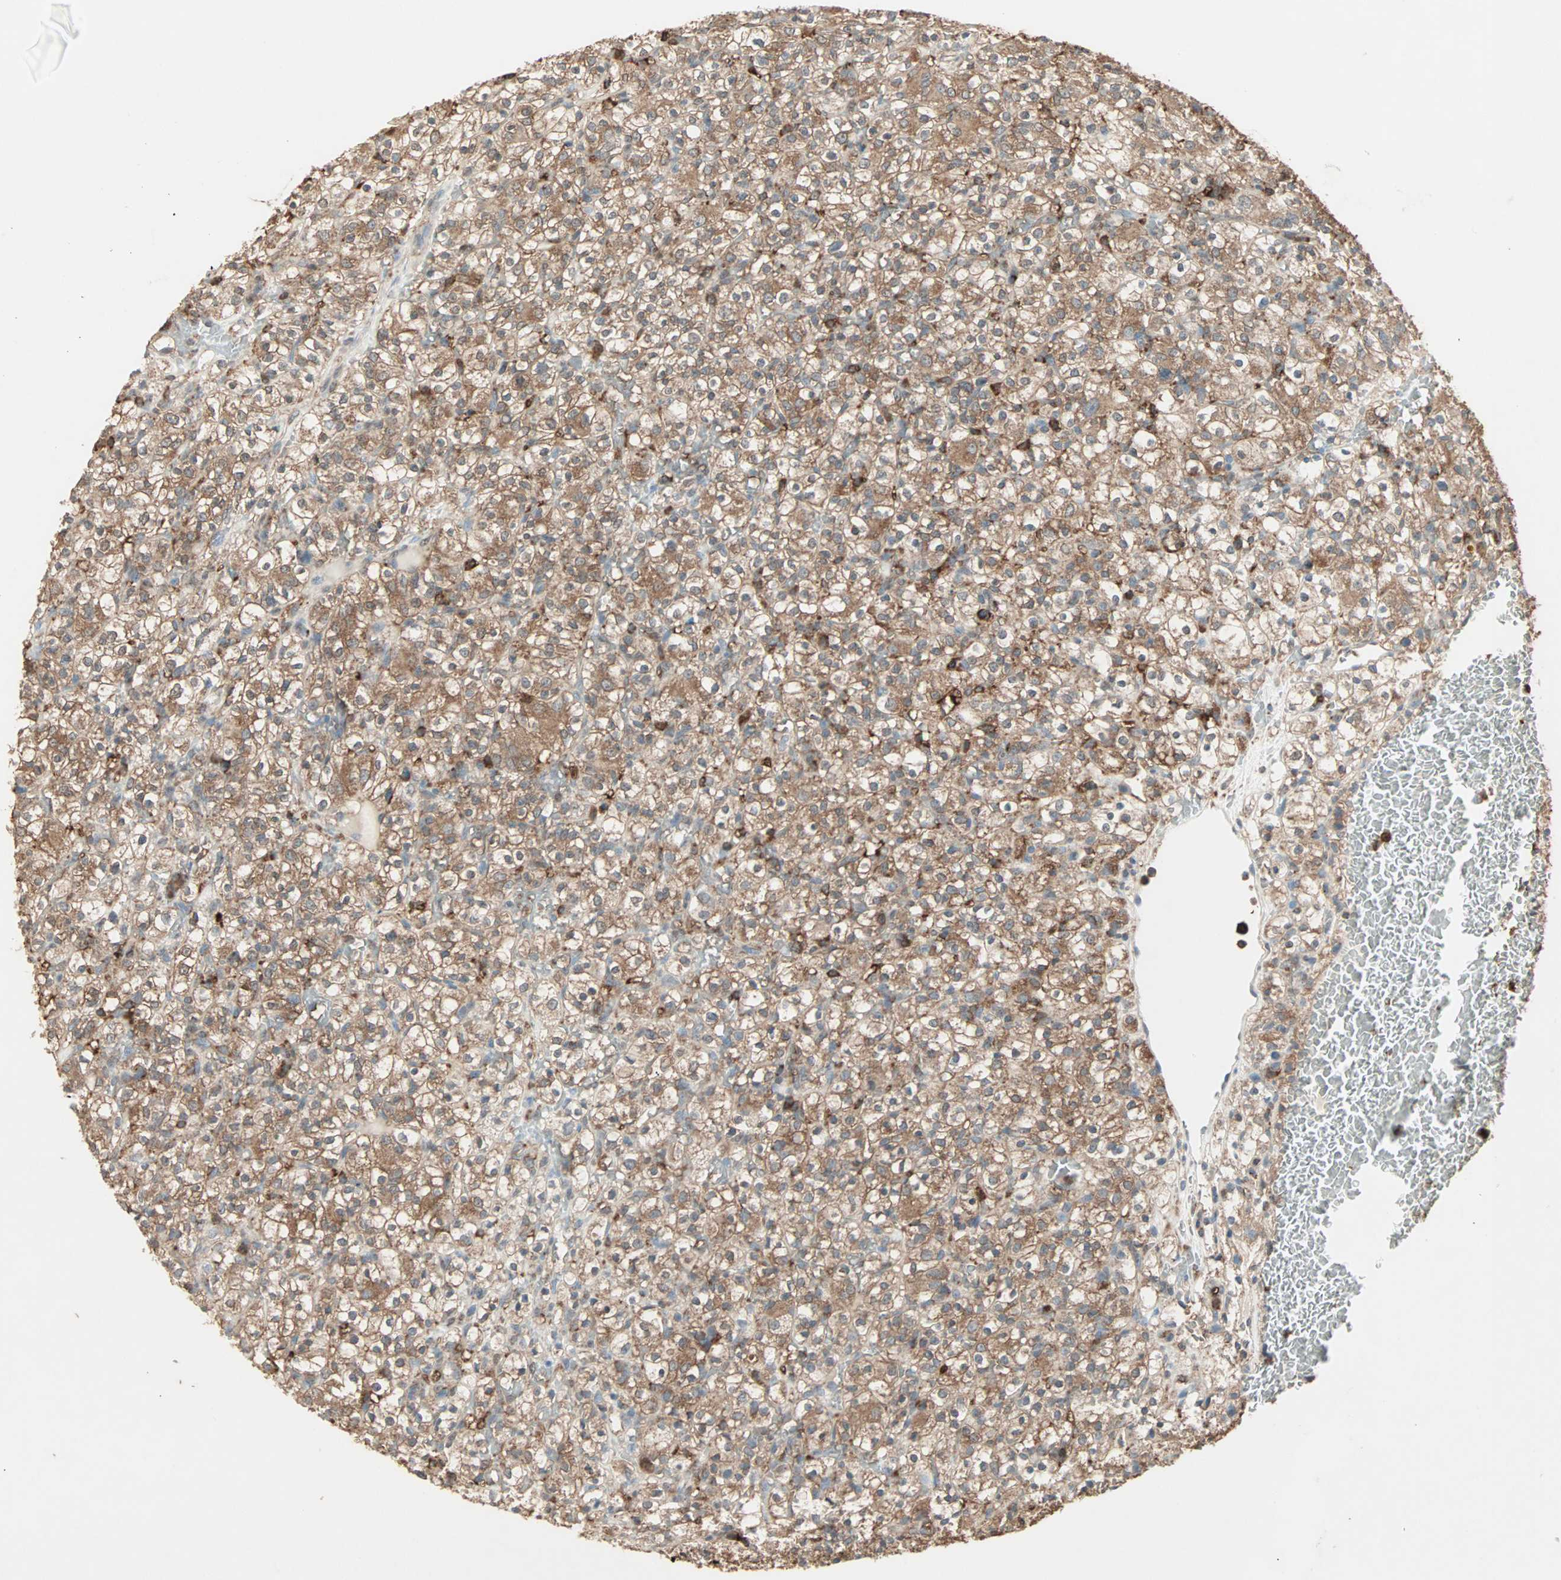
{"staining": {"intensity": "moderate", "quantity": ">75%", "location": "cytoplasmic/membranous"}, "tissue": "renal cancer", "cell_type": "Tumor cells", "image_type": "cancer", "snomed": [{"axis": "morphology", "description": "Normal tissue, NOS"}, {"axis": "morphology", "description": "Adenocarcinoma, NOS"}, {"axis": "topography", "description": "Kidney"}], "caption": "Tumor cells demonstrate medium levels of moderate cytoplasmic/membranous staining in about >75% of cells in human adenocarcinoma (renal).", "gene": "MMP3", "patient": {"sex": "female", "age": 72}}